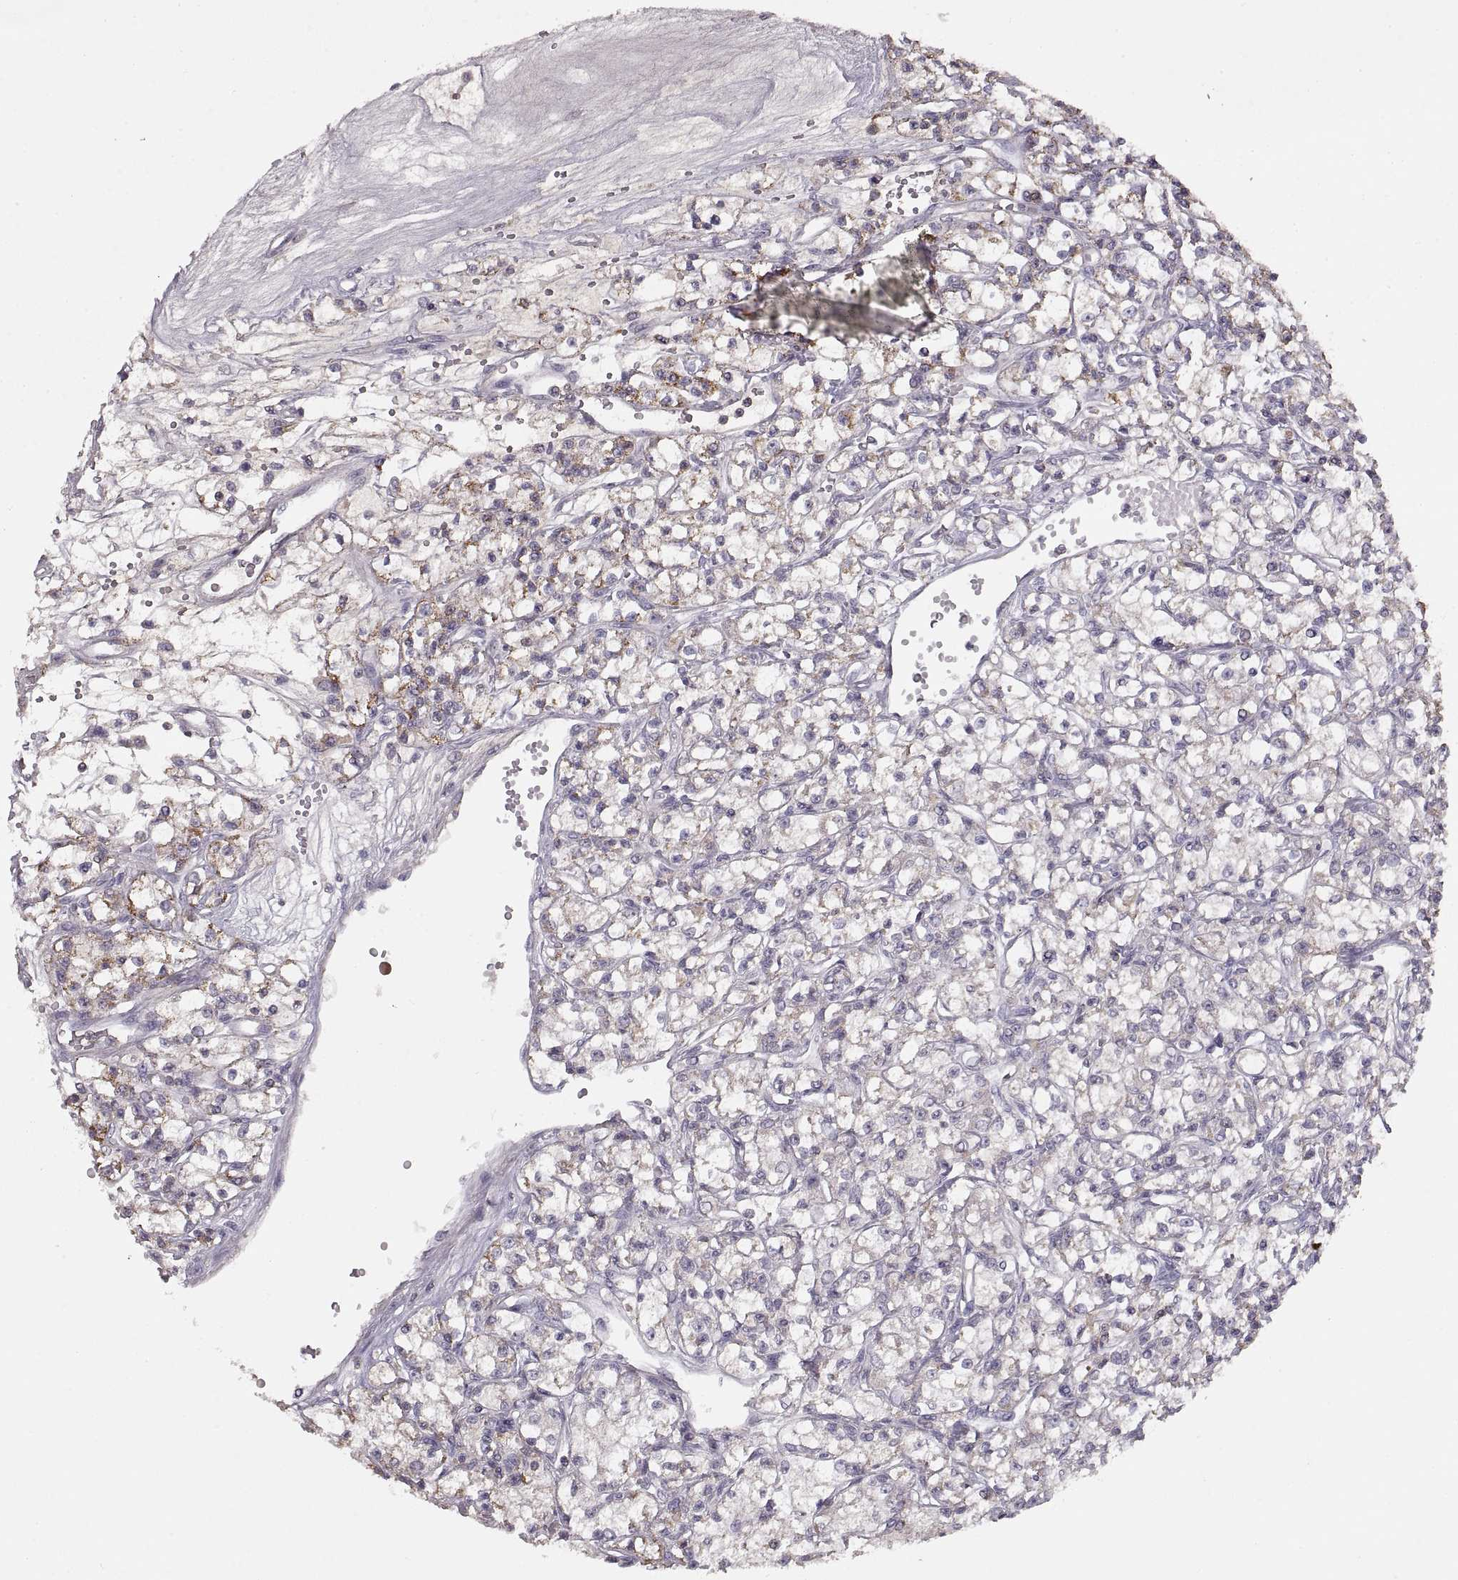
{"staining": {"intensity": "negative", "quantity": "none", "location": "none"}, "tissue": "renal cancer", "cell_type": "Tumor cells", "image_type": "cancer", "snomed": [{"axis": "morphology", "description": "Adenocarcinoma, NOS"}, {"axis": "topography", "description": "Kidney"}], "caption": "Tumor cells are negative for brown protein staining in renal adenocarcinoma. (DAB (3,3'-diaminobenzidine) immunohistochemistry (IHC), high magnification).", "gene": "ADAM11", "patient": {"sex": "female", "age": 59}}